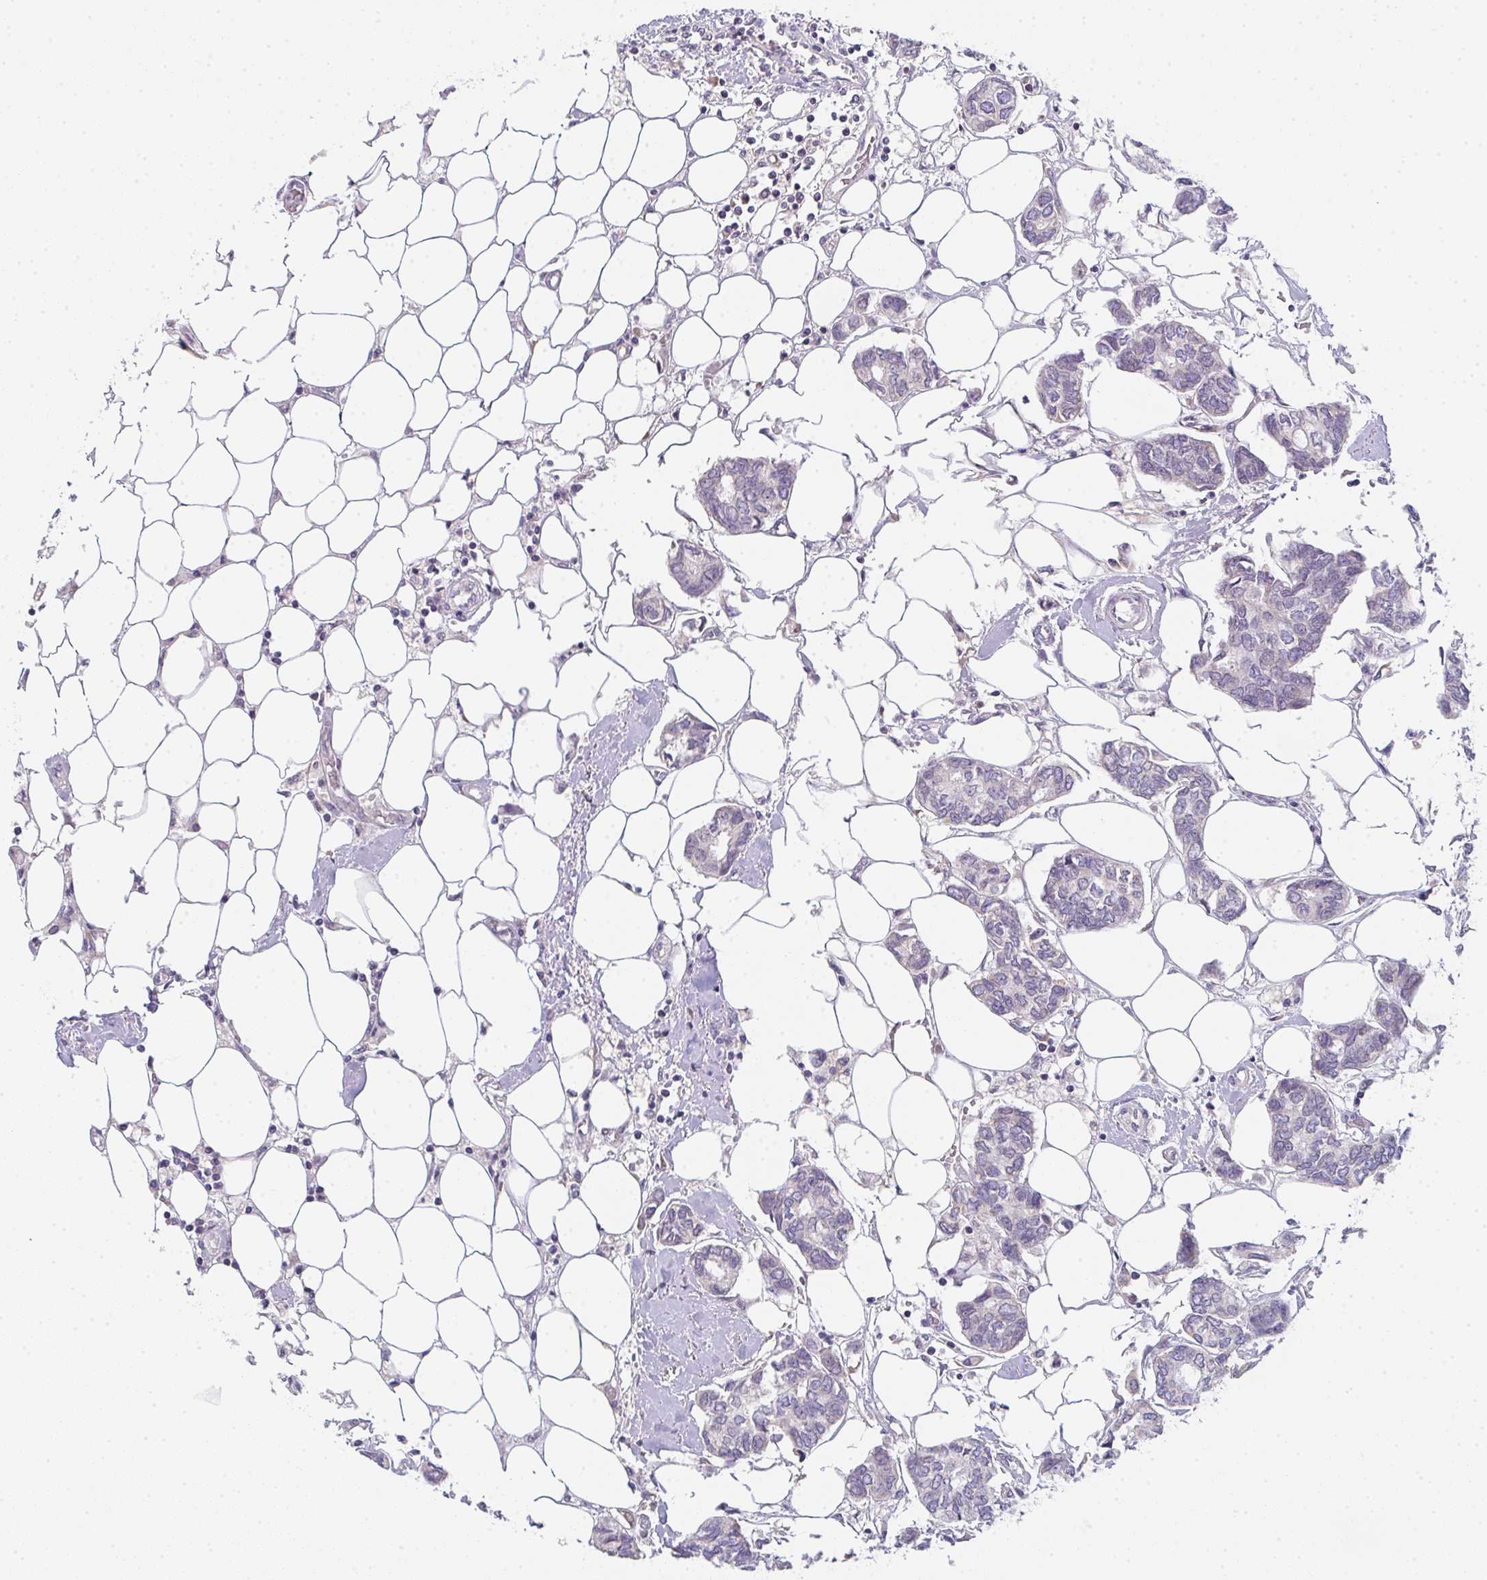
{"staining": {"intensity": "weak", "quantity": "<25%", "location": "cytoplasmic/membranous"}, "tissue": "breast cancer", "cell_type": "Tumor cells", "image_type": "cancer", "snomed": [{"axis": "morphology", "description": "Duct carcinoma"}, {"axis": "topography", "description": "Breast"}], "caption": "DAB immunohistochemical staining of breast invasive ductal carcinoma shows no significant positivity in tumor cells. (Brightfield microscopy of DAB (3,3'-diaminobenzidine) immunohistochemistry (IHC) at high magnification).", "gene": "CACNA1S", "patient": {"sex": "female", "age": 73}}